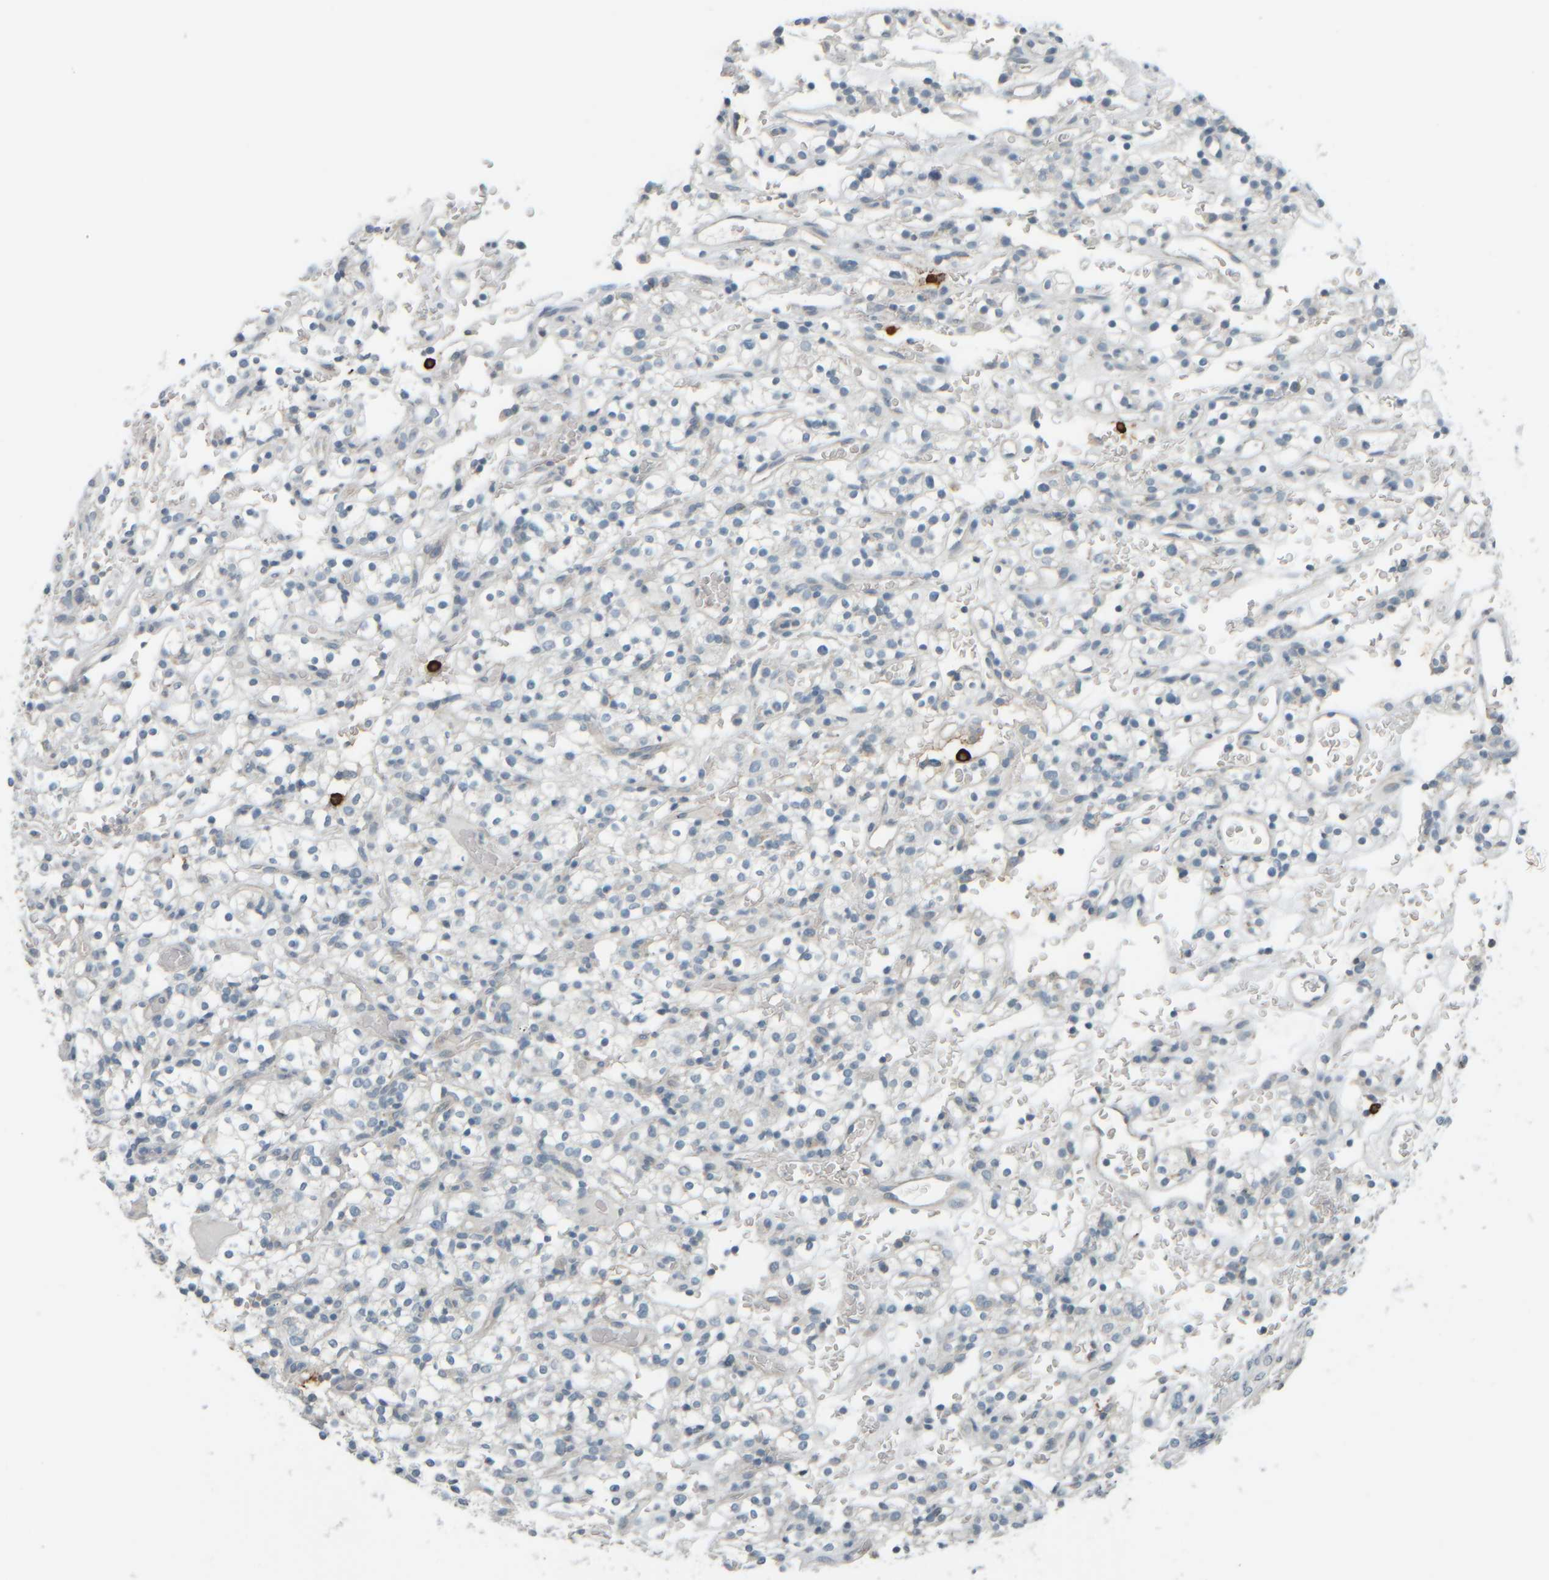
{"staining": {"intensity": "negative", "quantity": "none", "location": "none"}, "tissue": "renal cancer", "cell_type": "Tumor cells", "image_type": "cancer", "snomed": [{"axis": "morphology", "description": "Normal tissue, NOS"}, {"axis": "morphology", "description": "Adenocarcinoma, NOS"}, {"axis": "topography", "description": "Kidney"}], "caption": "IHC photomicrograph of adenocarcinoma (renal) stained for a protein (brown), which exhibits no staining in tumor cells.", "gene": "TPSAB1", "patient": {"sex": "female", "age": 72}}